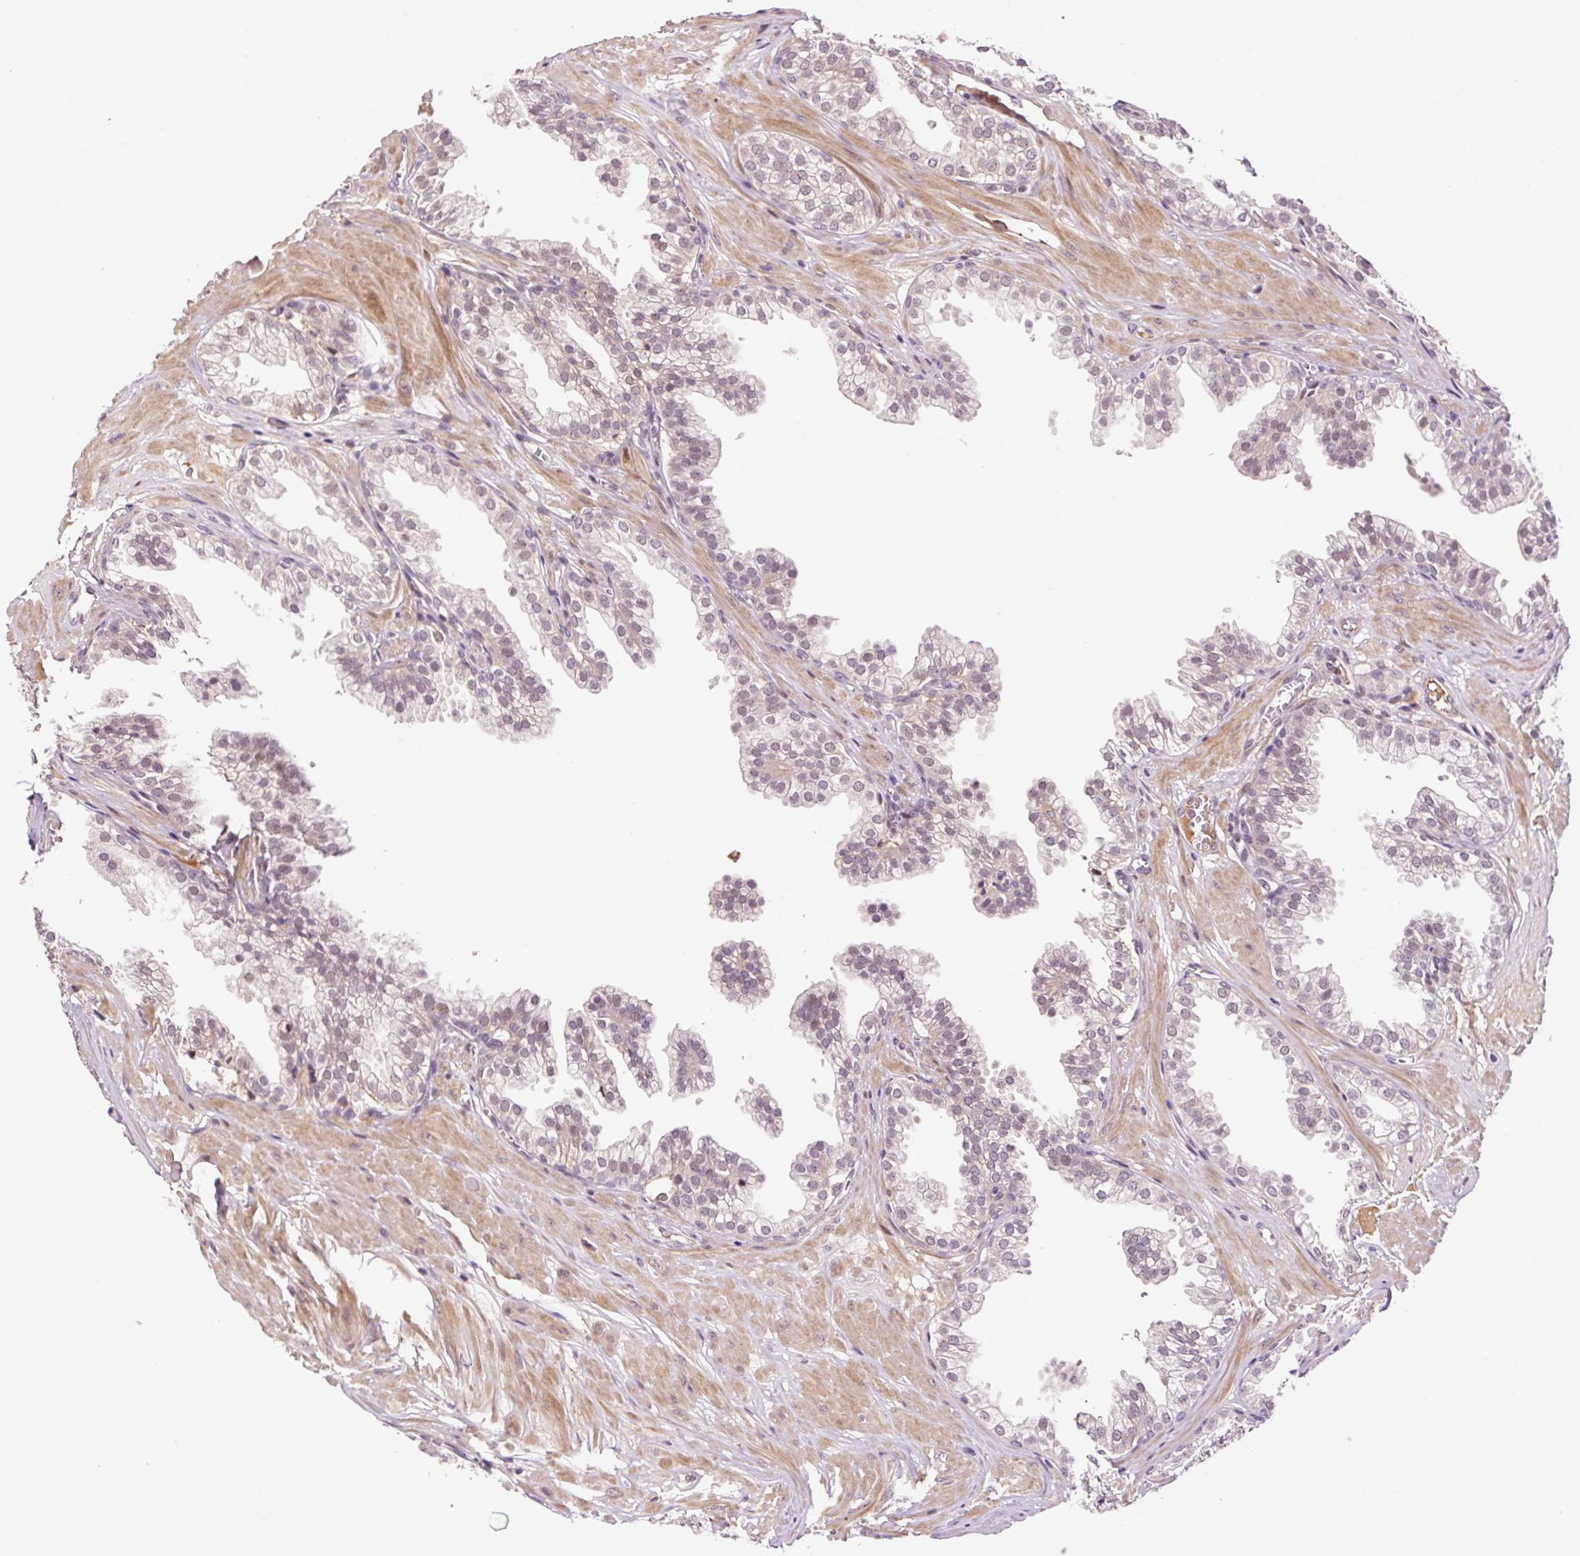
{"staining": {"intensity": "weak", "quantity": "25%-75%", "location": "nuclear"}, "tissue": "prostate", "cell_type": "Glandular cells", "image_type": "normal", "snomed": [{"axis": "morphology", "description": "Normal tissue, NOS"}, {"axis": "topography", "description": "Prostate"}, {"axis": "topography", "description": "Peripheral nerve tissue"}], "caption": "Protein positivity by IHC exhibits weak nuclear positivity in about 25%-75% of glandular cells in benign prostate.", "gene": "DPPA4", "patient": {"sex": "male", "age": 55}}